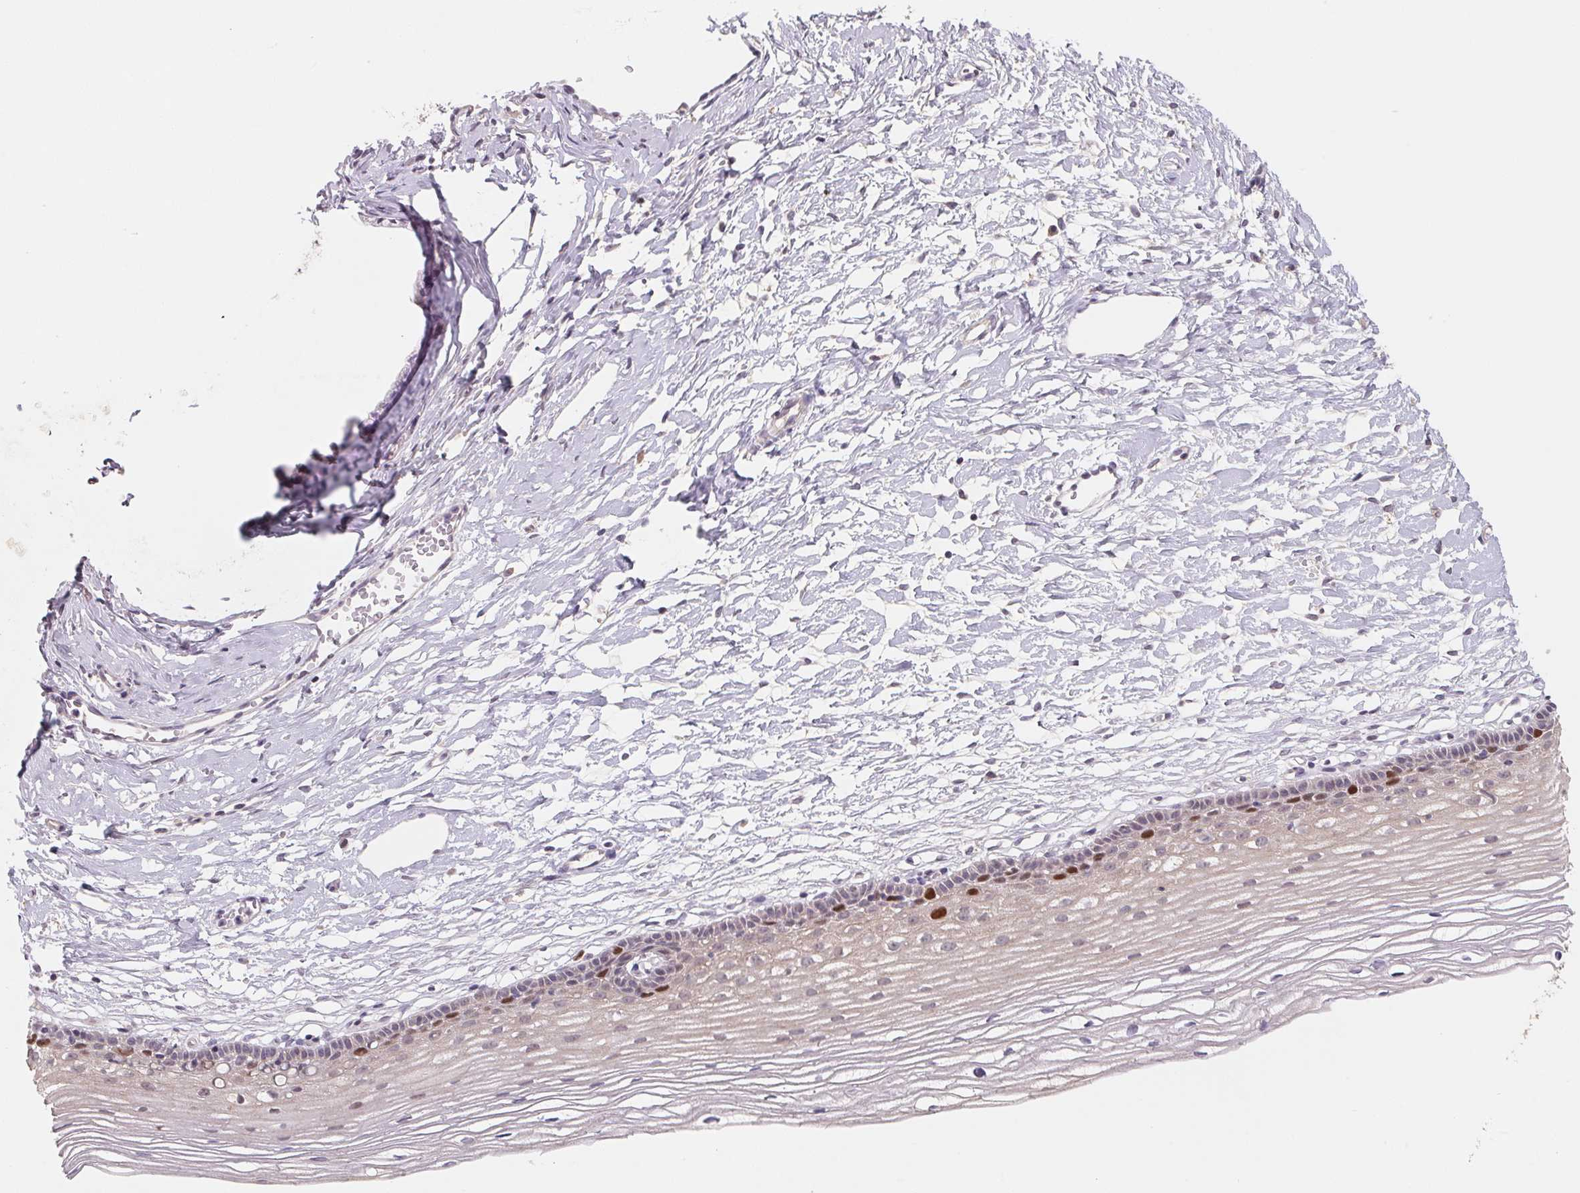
{"staining": {"intensity": "negative", "quantity": "none", "location": "none"}, "tissue": "cervix", "cell_type": "Glandular cells", "image_type": "normal", "snomed": [{"axis": "morphology", "description": "Normal tissue, NOS"}, {"axis": "topography", "description": "Cervix"}], "caption": "This is an IHC image of benign human cervix. There is no staining in glandular cells.", "gene": "KIFC1", "patient": {"sex": "female", "age": 40}}